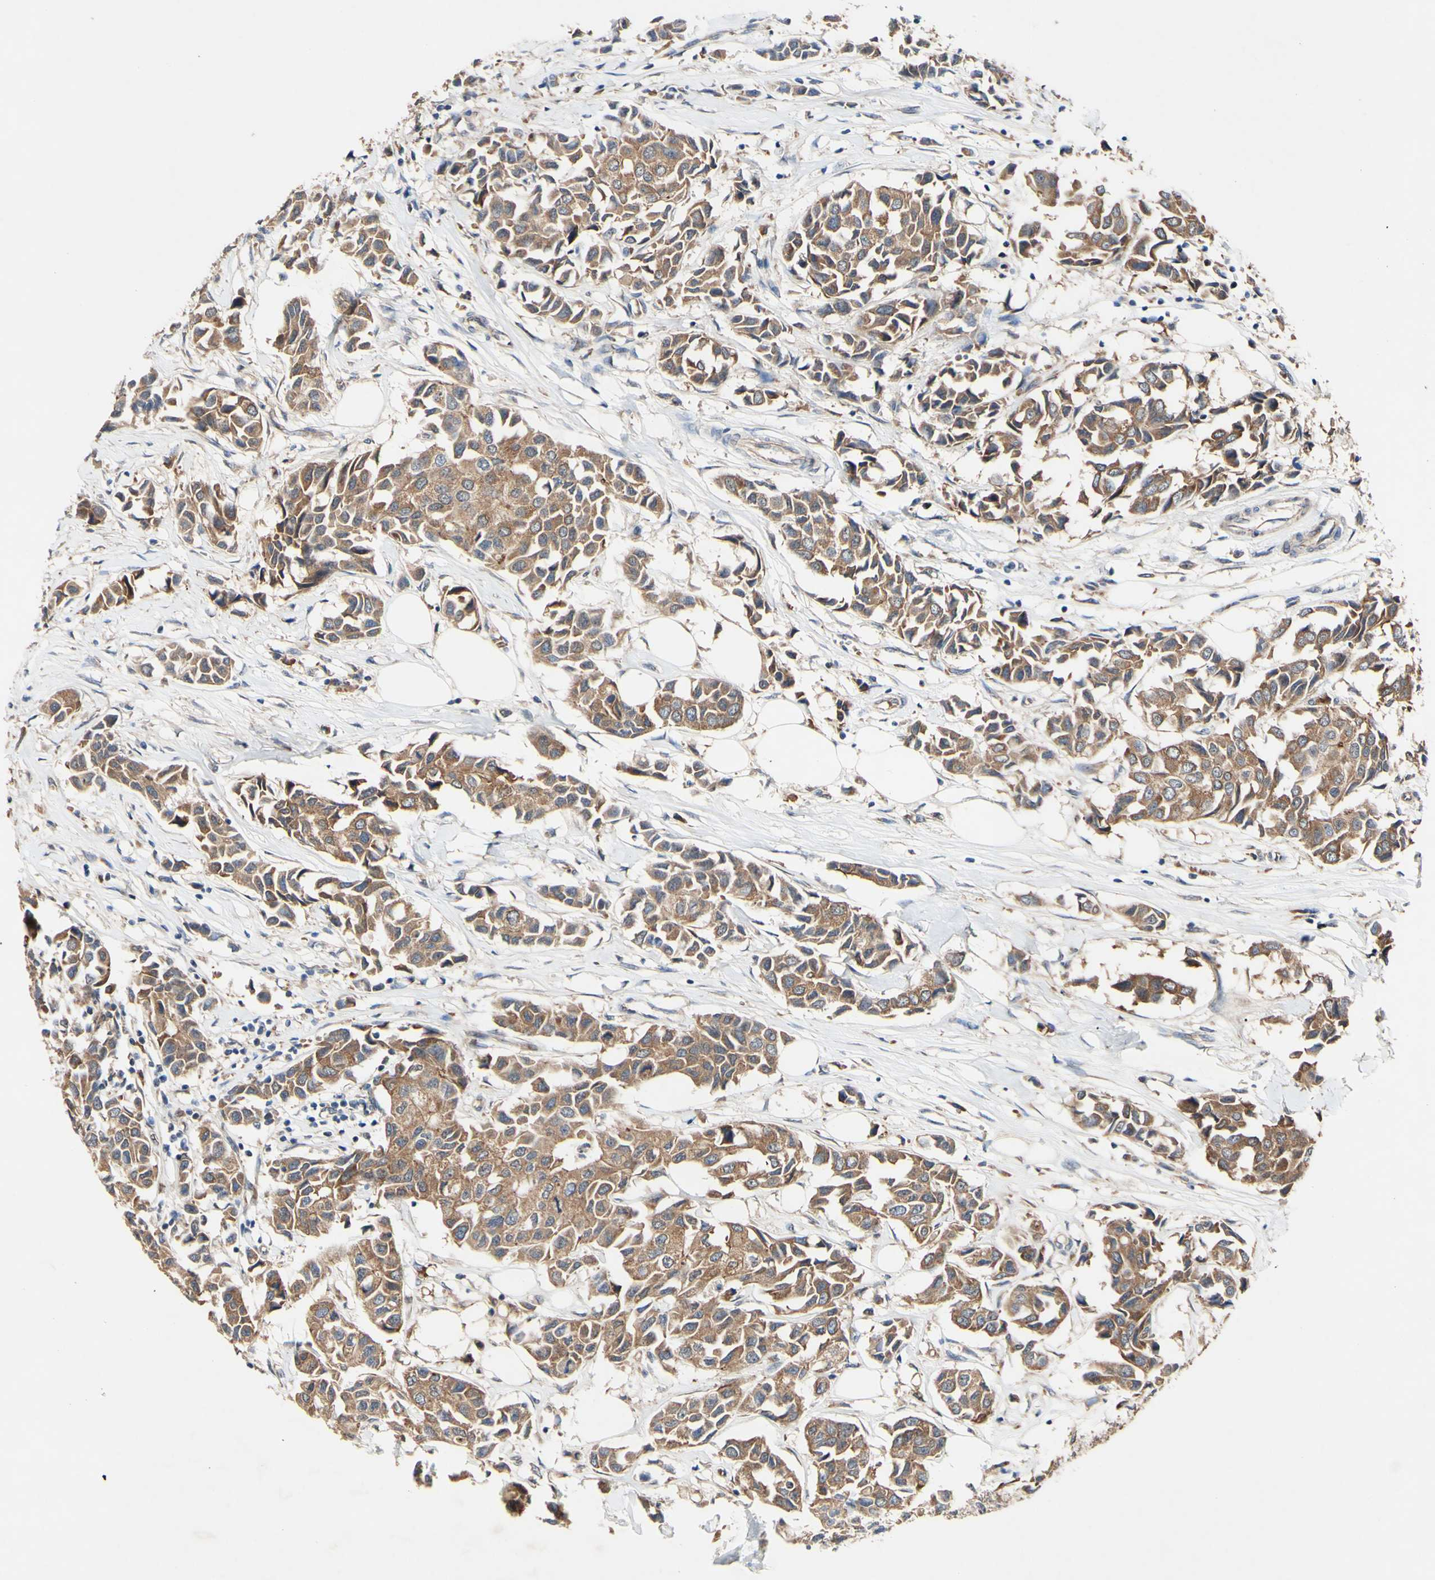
{"staining": {"intensity": "moderate", "quantity": ">75%", "location": "cytoplasmic/membranous"}, "tissue": "breast cancer", "cell_type": "Tumor cells", "image_type": "cancer", "snomed": [{"axis": "morphology", "description": "Duct carcinoma"}, {"axis": "topography", "description": "Breast"}], "caption": "Immunohistochemistry (IHC) (DAB (3,3'-diaminobenzidine)) staining of human breast invasive ductal carcinoma displays moderate cytoplasmic/membranous protein expression in about >75% of tumor cells.", "gene": "PDGFB", "patient": {"sex": "female", "age": 80}}